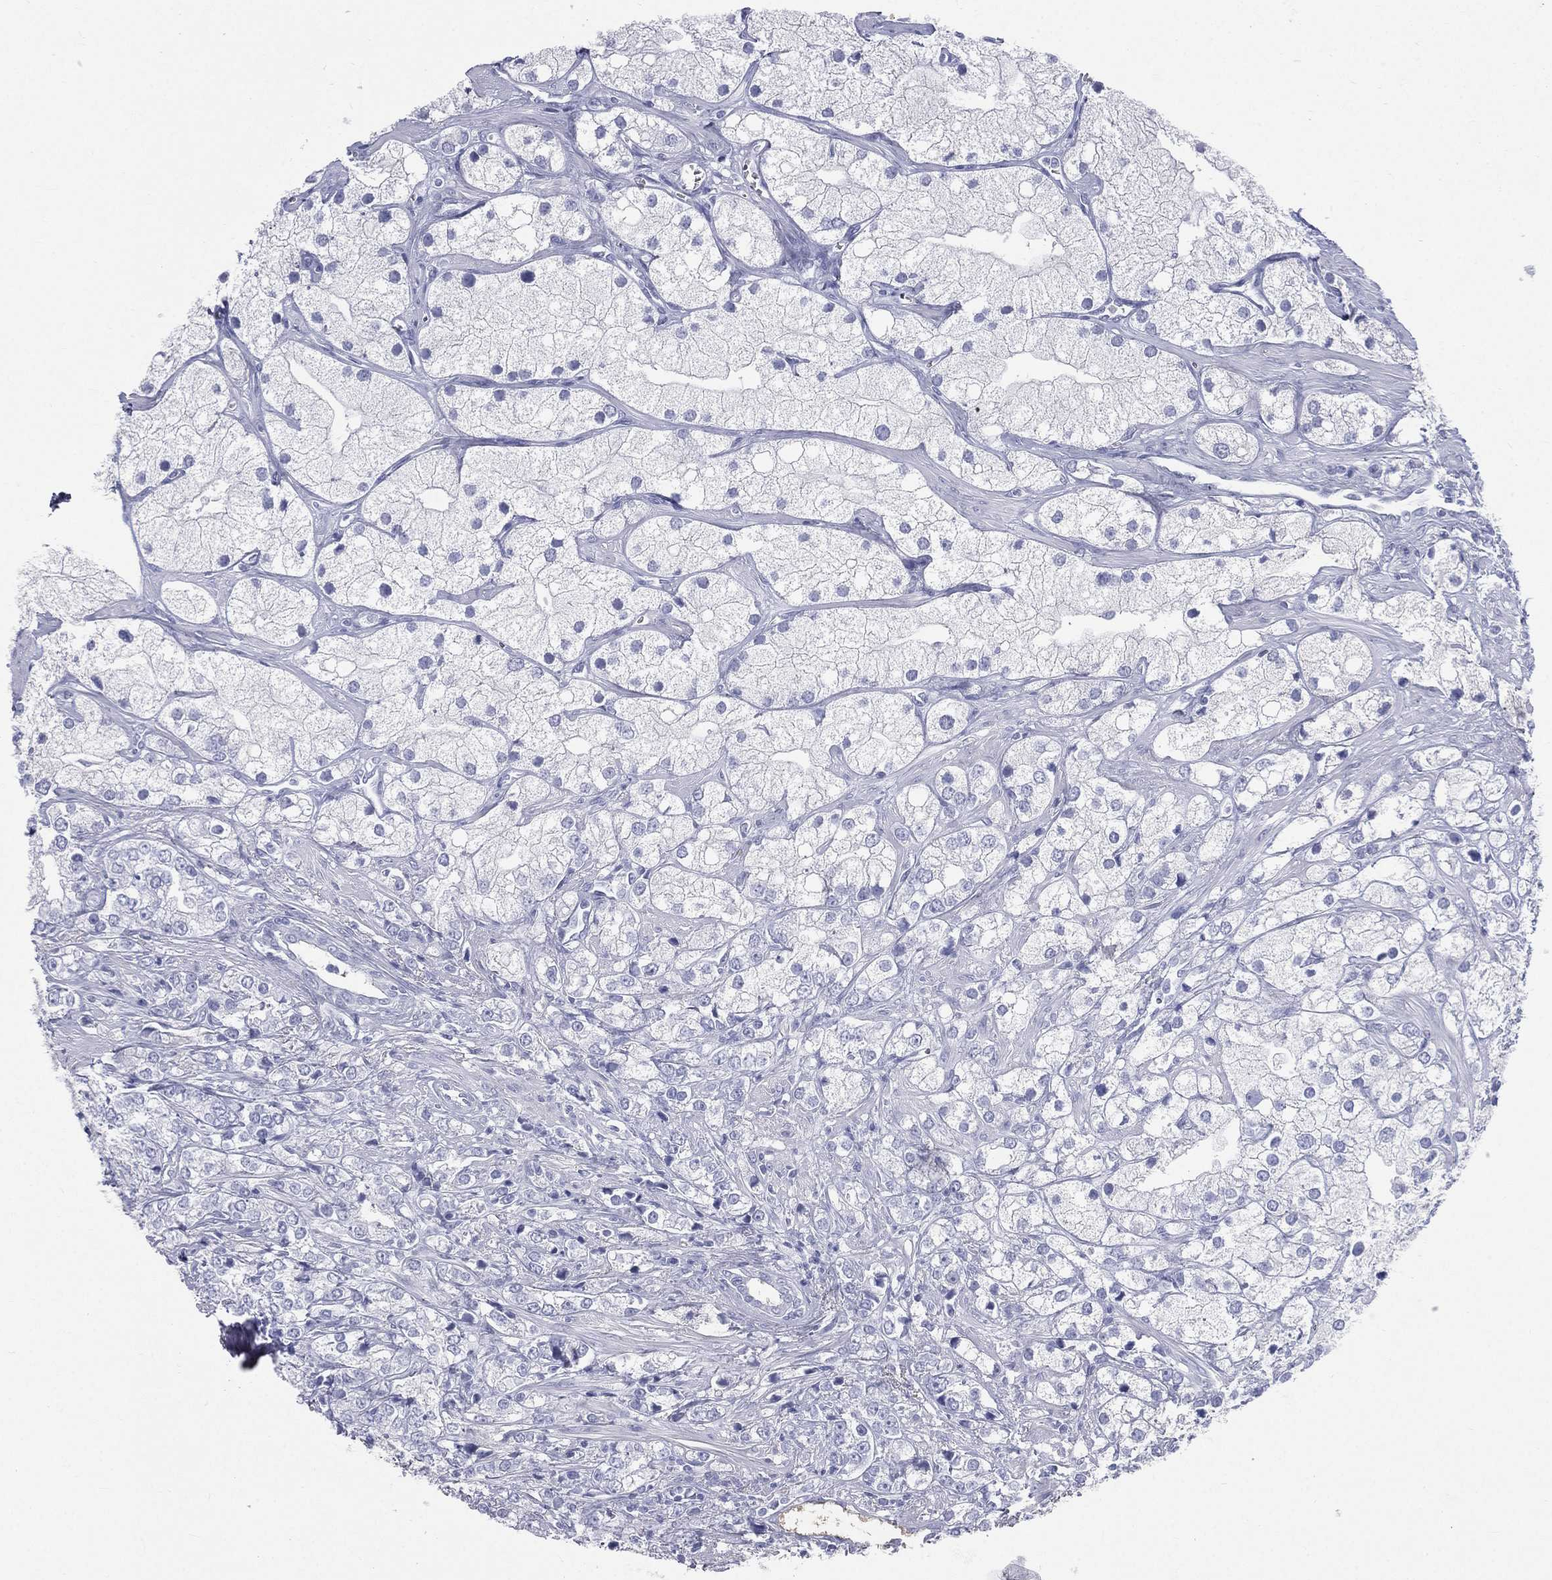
{"staining": {"intensity": "negative", "quantity": "none", "location": "none"}, "tissue": "prostate cancer", "cell_type": "Tumor cells", "image_type": "cancer", "snomed": [{"axis": "morphology", "description": "Adenocarcinoma, NOS"}, {"axis": "topography", "description": "Prostate and seminal vesicle, NOS"}, {"axis": "topography", "description": "Prostate"}], "caption": "IHC image of neoplastic tissue: human adenocarcinoma (prostate) stained with DAB (3,3'-diaminobenzidine) reveals no significant protein positivity in tumor cells.", "gene": "HP", "patient": {"sex": "male", "age": 79}}